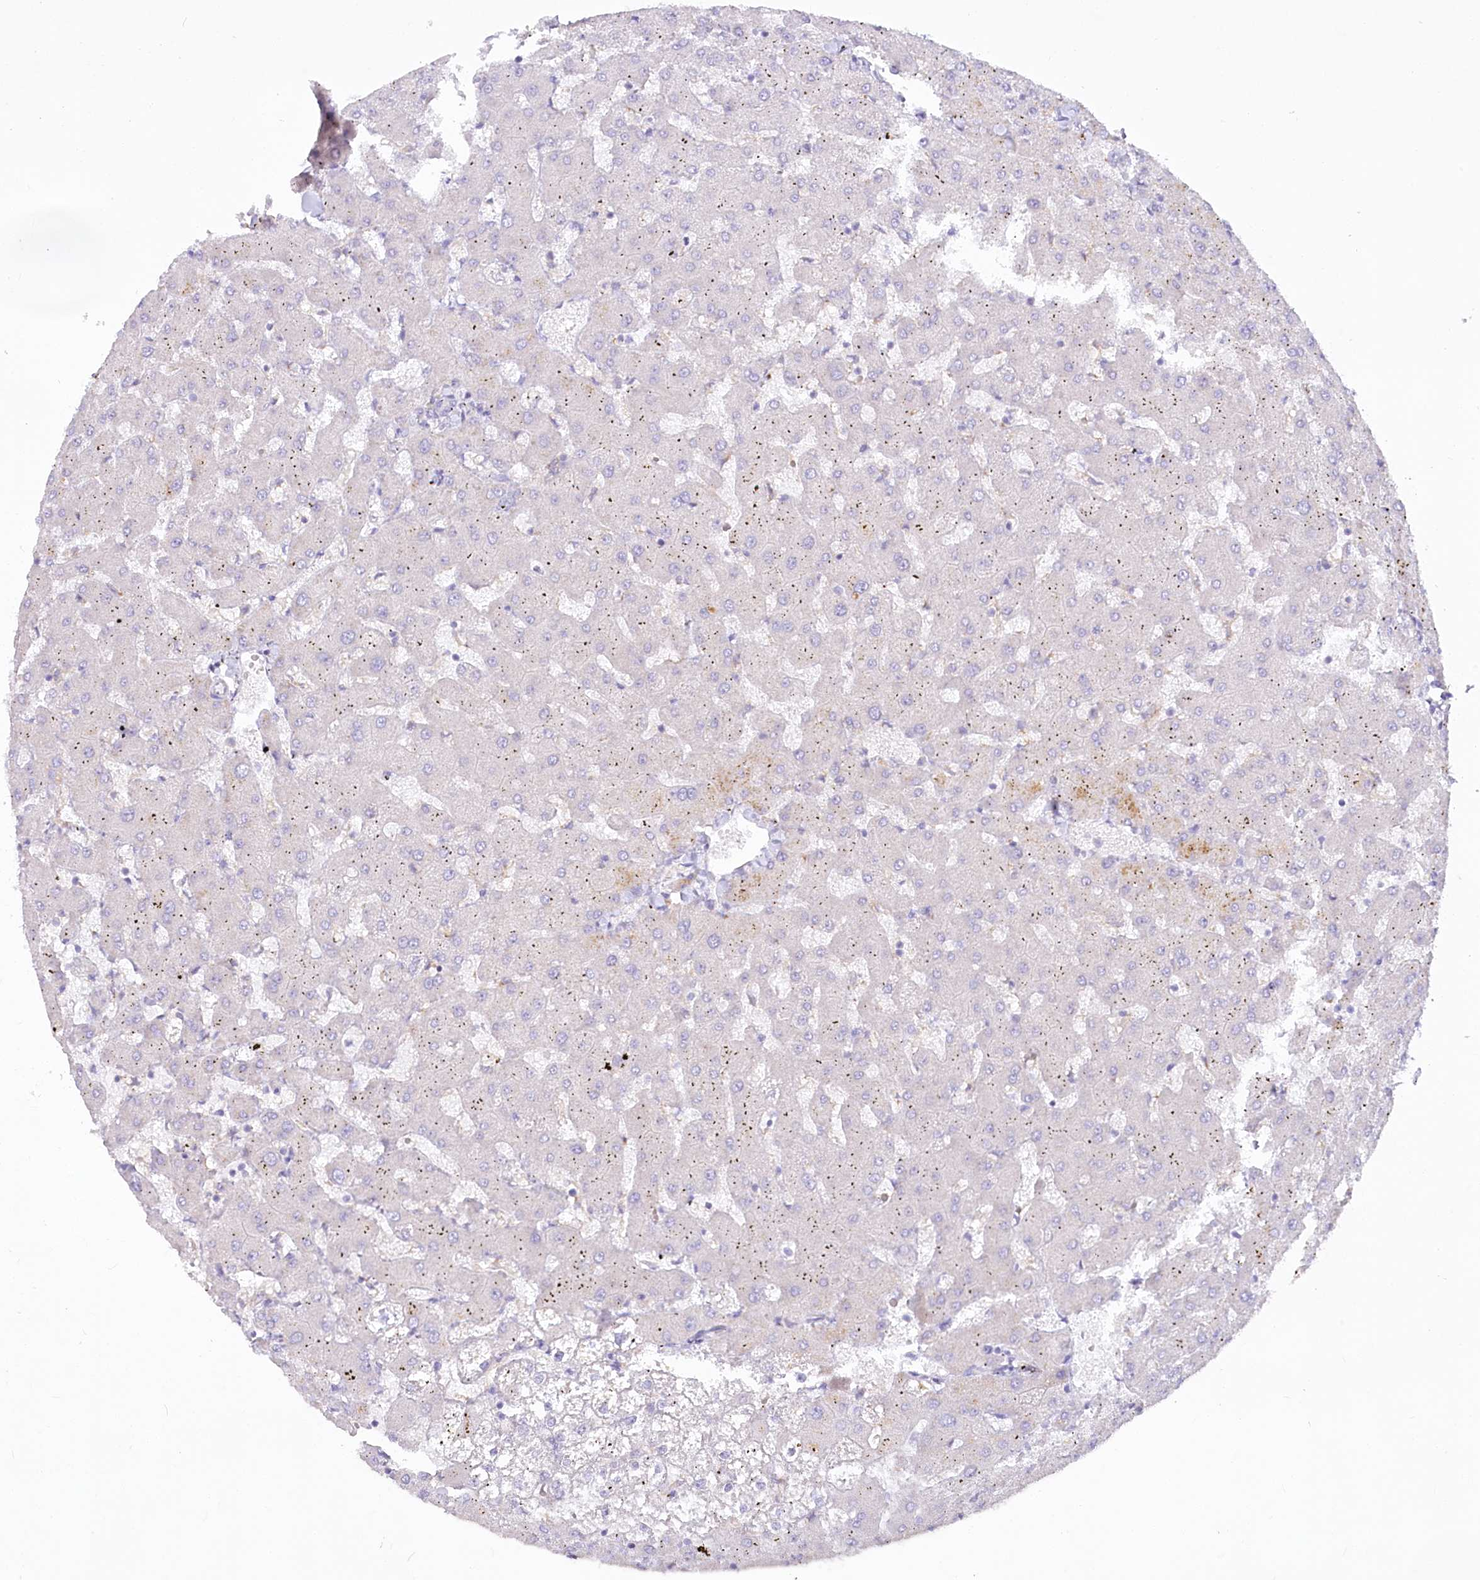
{"staining": {"intensity": "negative", "quantity": "none", "location": "none"}, "tissue": "liver", "cell_type": "Cholangiocytes", "image_type": "normal", "snomed": [{"axis": "morphology", "description": "Normal tissue, NOS"}, {"axis": "topography", "description": "Liver"}], "caption": "DAB (3,3'-diaminobenzidine) immunohistochemical staining of unremarkable human liver shows no significant positivity in cholangiocytes.", "gene": "EFHC2", "patient": {"sex": "female", "age": 63}}